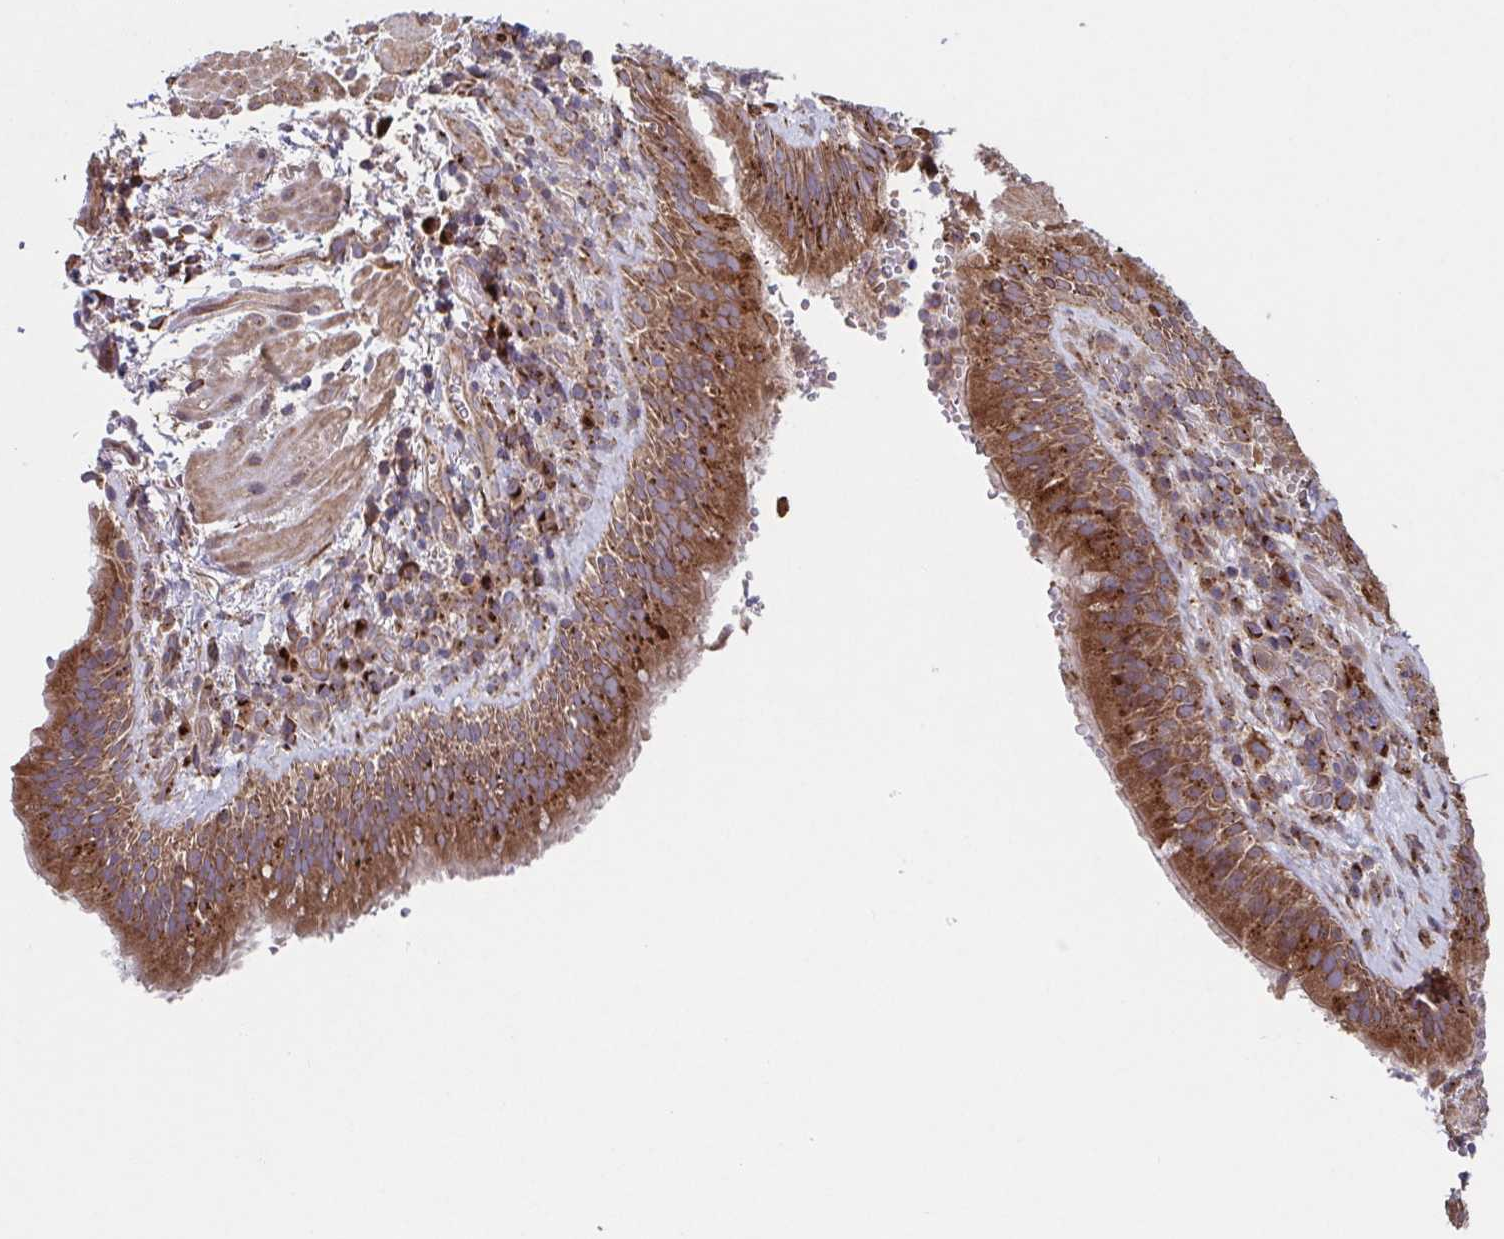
{"staining": {"intensity": "moderate", "quantity": ">75%", "location": "cytoplasmic/membranous"}, "tissue": "bronchus", "cell_type": "Respiratory epithelial cells", "image_type": "normal", "snomed": [{"axis": "morphology", "description": "Normal tissue, NOS"}, {"axis": "topography", "description": "Lymph node"}, {"axis": "topography", "description": "Bronchus"}], "caption": "Approximately >75% of respiratory epithelial cells in benign human bronchus exhibit moderate cytoplasmic/membranous protein positivity as visualized by brown immunohistochemical staining.", "gene": "COPB1", "patient": {"sex": "male", "age": 56}}